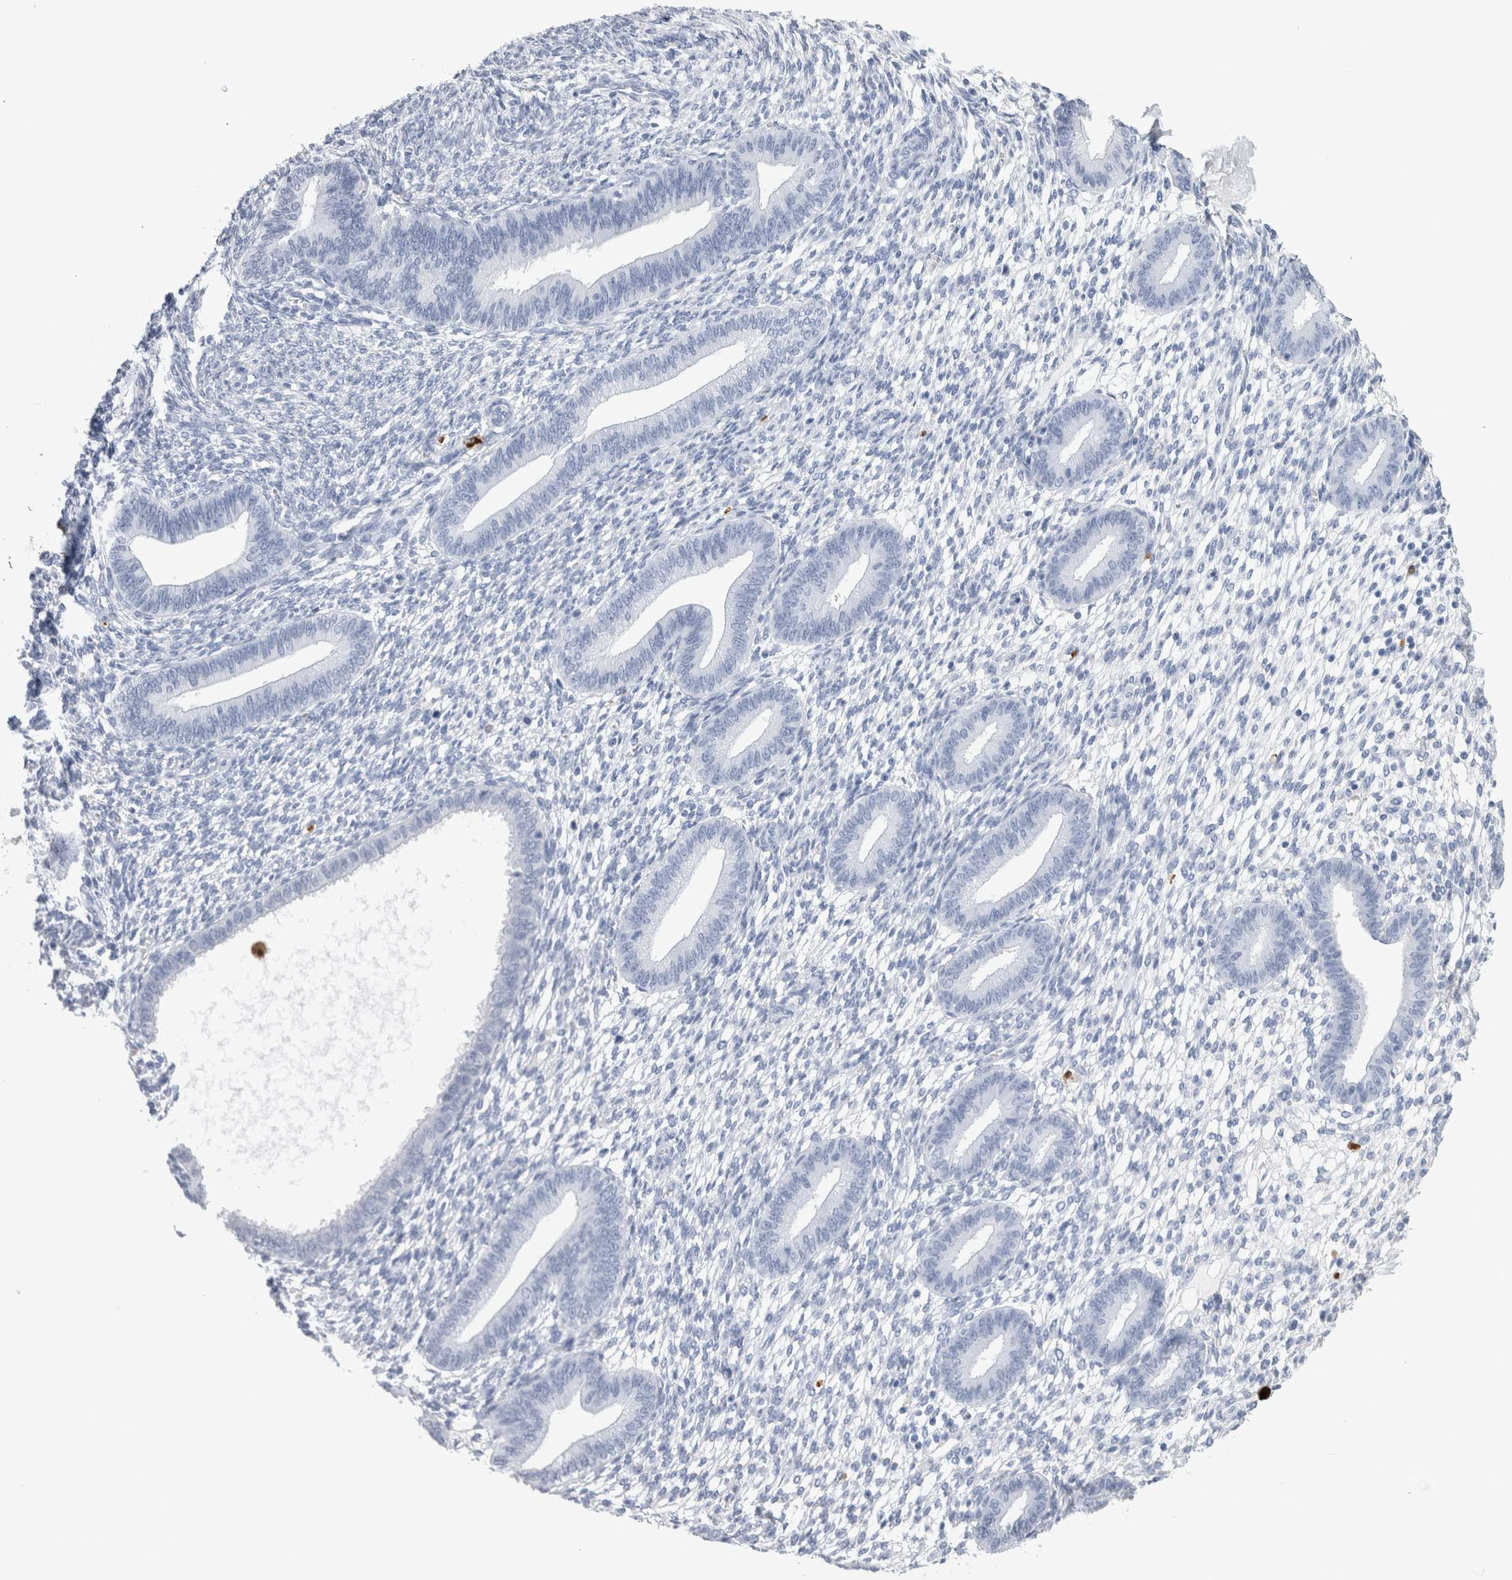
{"staining": {"intensity": "negative", "quantity": "none", "location": "none"}, "tissue": "endometrium", "cell_type": "Cells in endometrial stroma", "image_type": "normal", "snomed": [{"axis": "morphology", "description": "Normal tissue, NOS"}, {"axis": "topography", "description": "Endometrium"}], "caption": "The image exhibits no staining of cells in endometrial stroma in unremarkable endometrium.", "gene": "S100A8", "patient": {"sex": "female", "age": 46}}